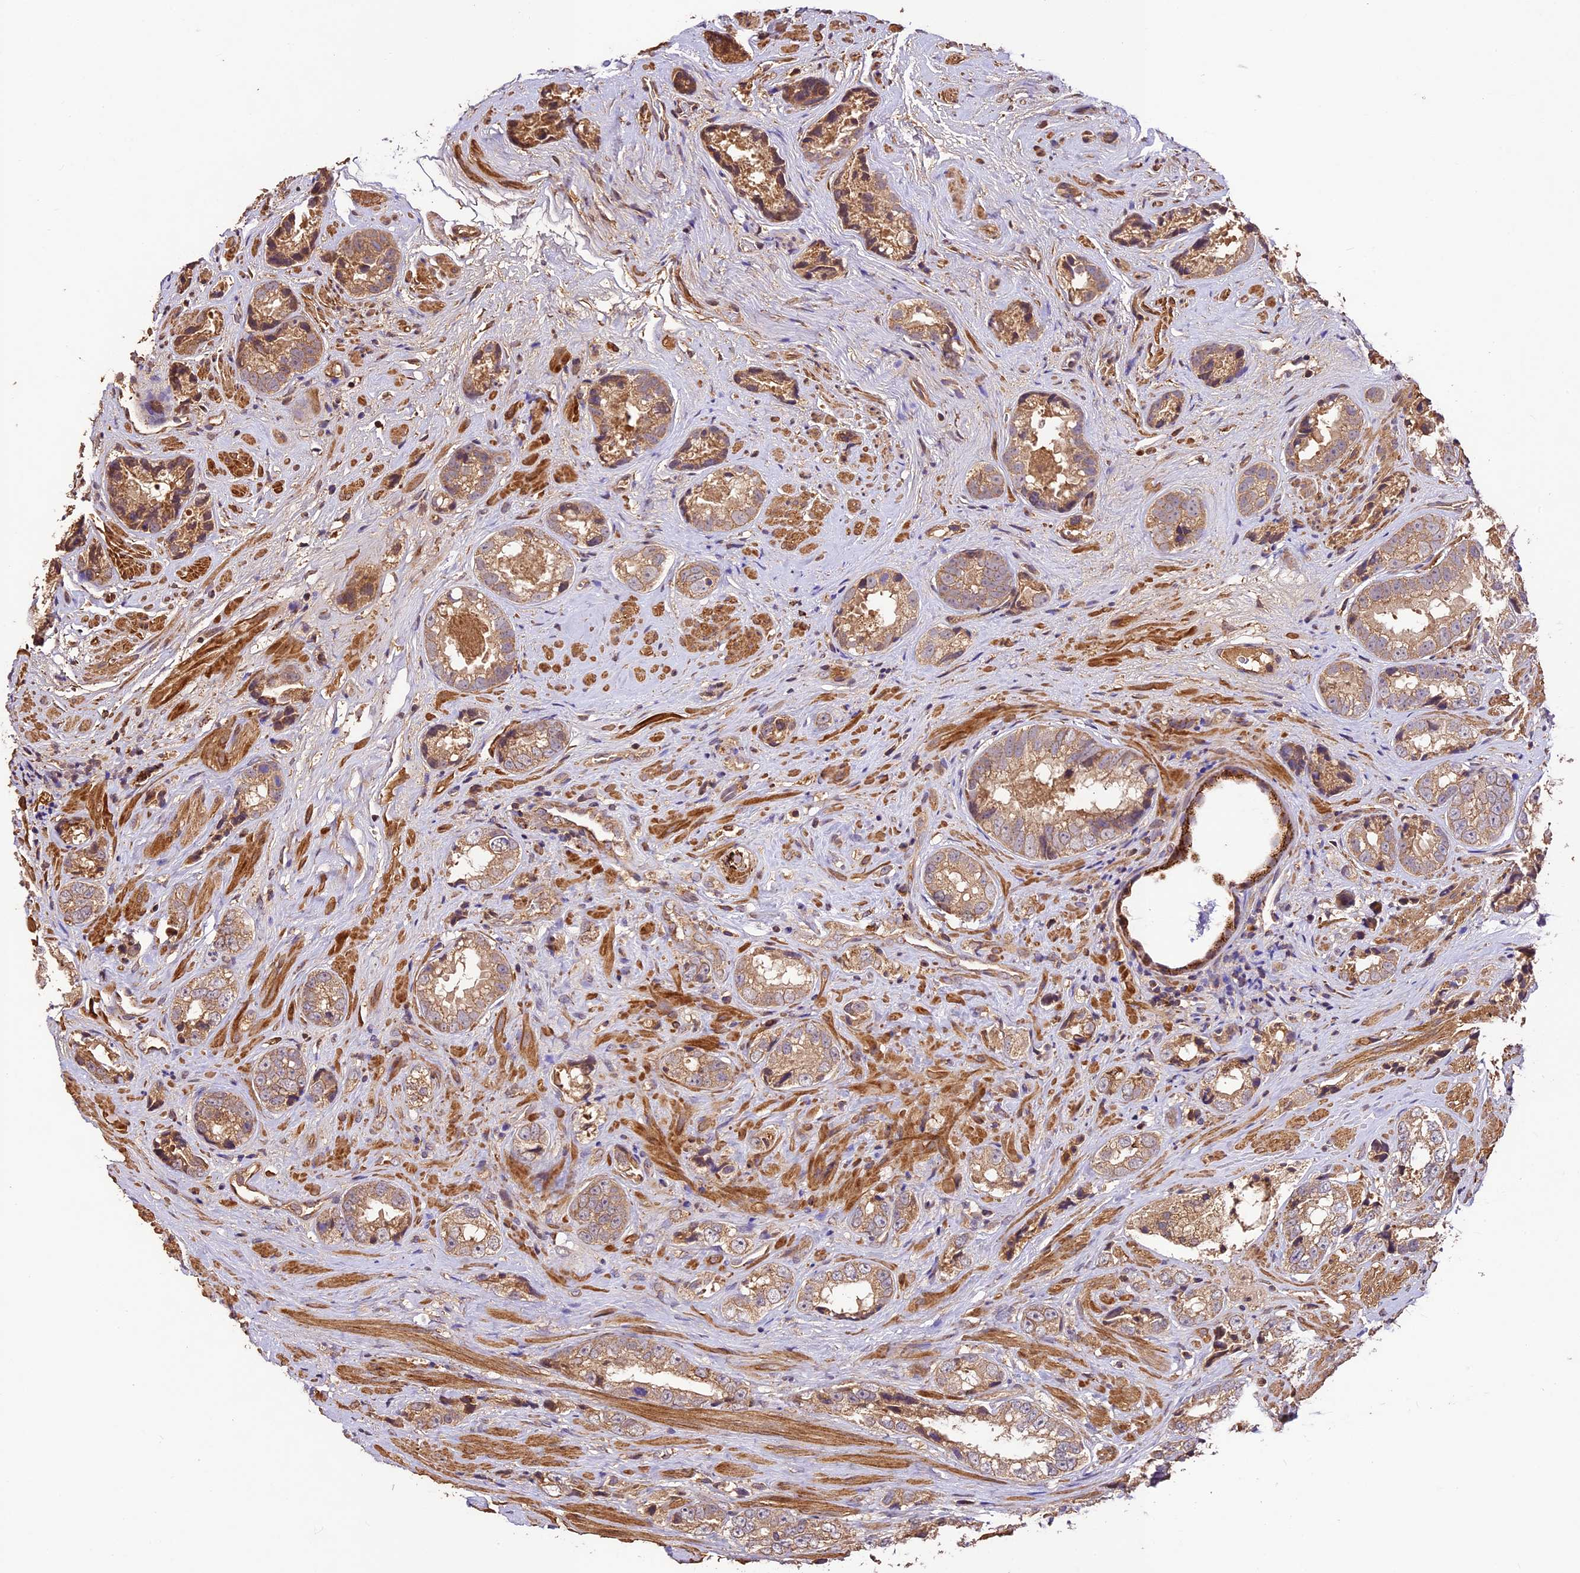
{"staining": {"intensity": "weak", "quantity": ">75%", "location": "cytoplasmic/membranous"}, "tissue": "prostate cancer", "cell_type": "Tumor cells", "image_type": "cancer", "snomed": [{"axis": "morphology", "description": "Adenocarcinoma, High grade"}, {"axis": "topography", "description": "Prostate"}], "caption": "Brown immunohistochemical staining in human prostate adenocarcinoma (high-grade) demonstrates weak cytoplasmic/membranous positivity in approximately >75% of tumor cells.", "gene": "CRLF1", "patient": {"sex": "male", "age": 61}}